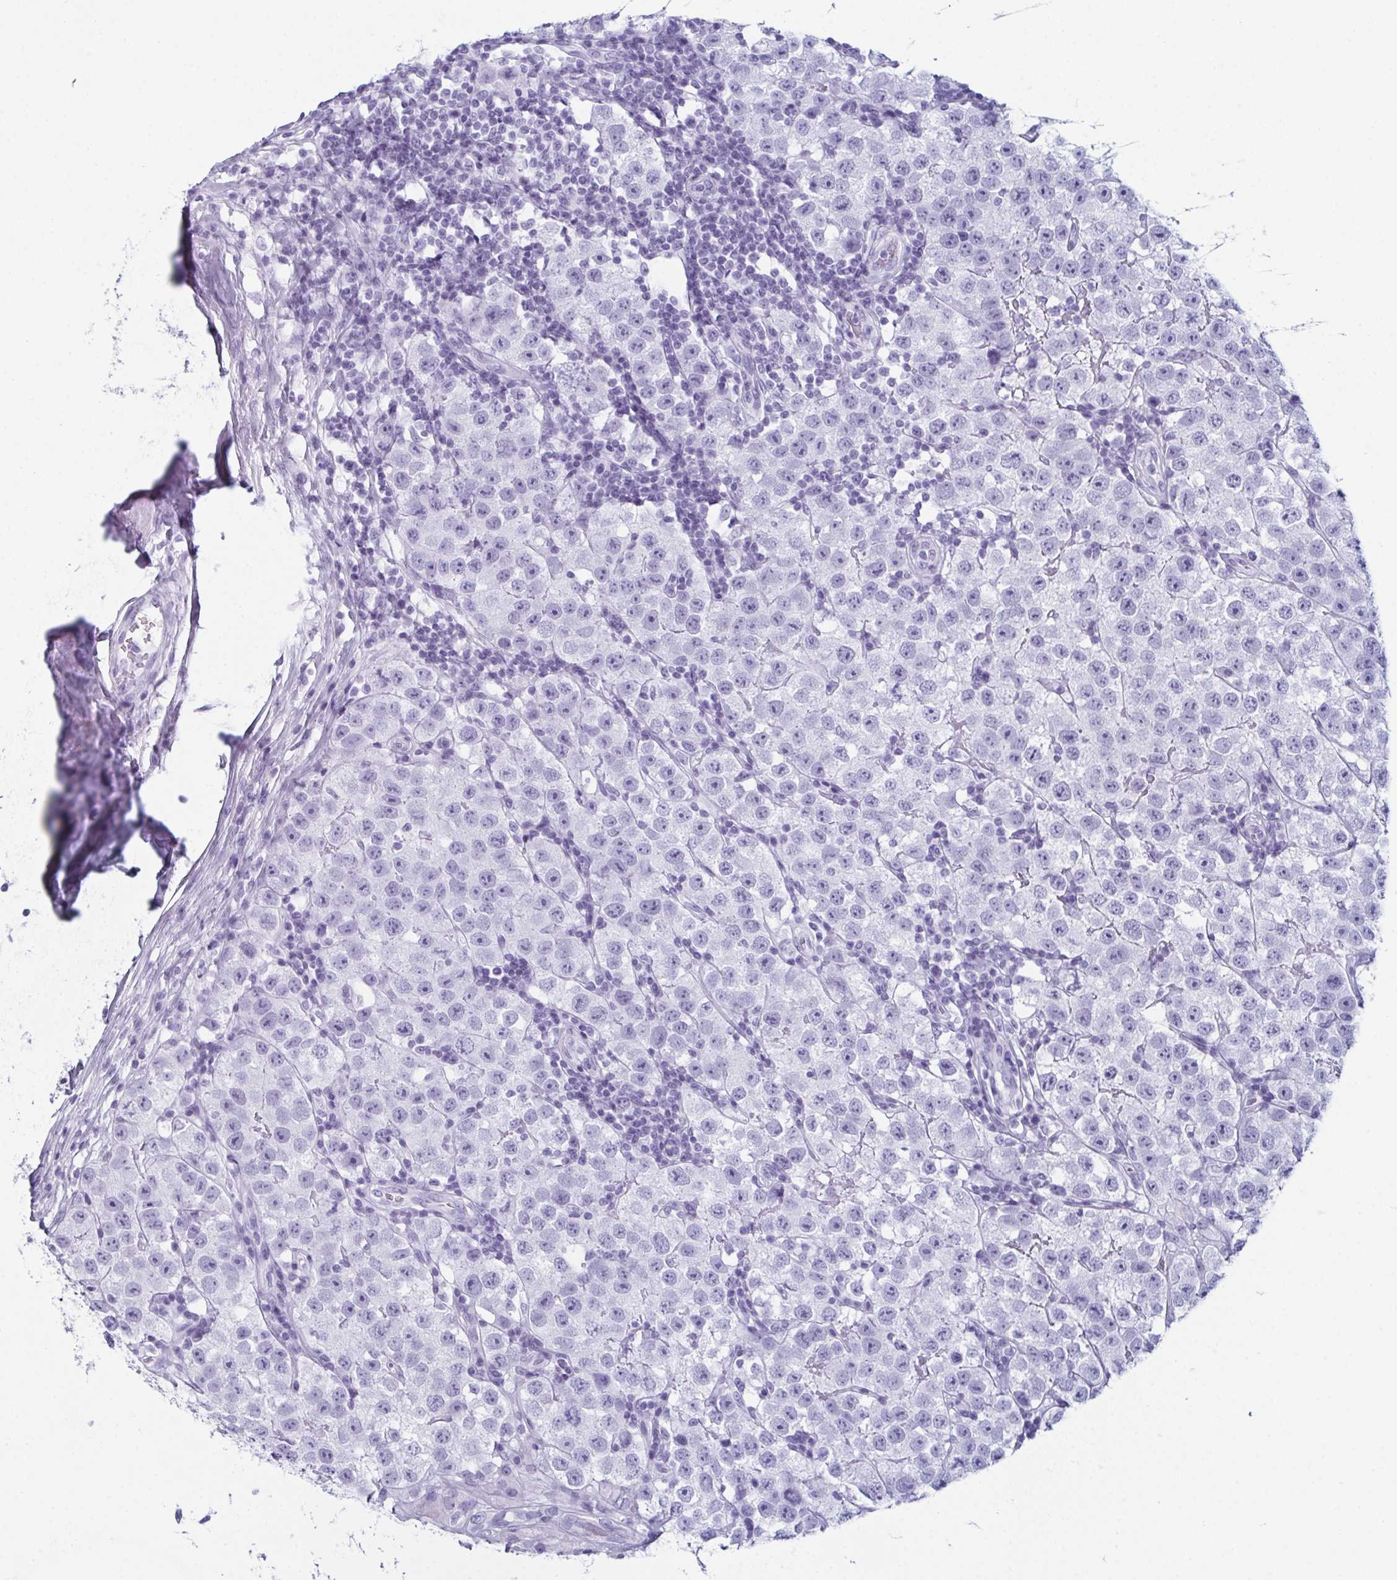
{"staining": {"intensity": "negative", "quantity": "none", "location": "none"}, "tissue": "testis cancer", "cell_type": "Tumor cells", "image_type": "cancer", "snomed": [{"axis": "morphology", "description": "Seminoma, NOS"}, {"axis": "topography", "description": "Testis"}], "caption": "Photomicrograph shows no protein positivity in tumor cells of testis cancer (seminoma) tissue. (Brightfield microscopy of DAB (3,3'-diaminobenzidine) immunohistochemistry (IHC) at high magnification).", "gene": "ENKUR", "patient": {"sex": "male", "age": 34}}